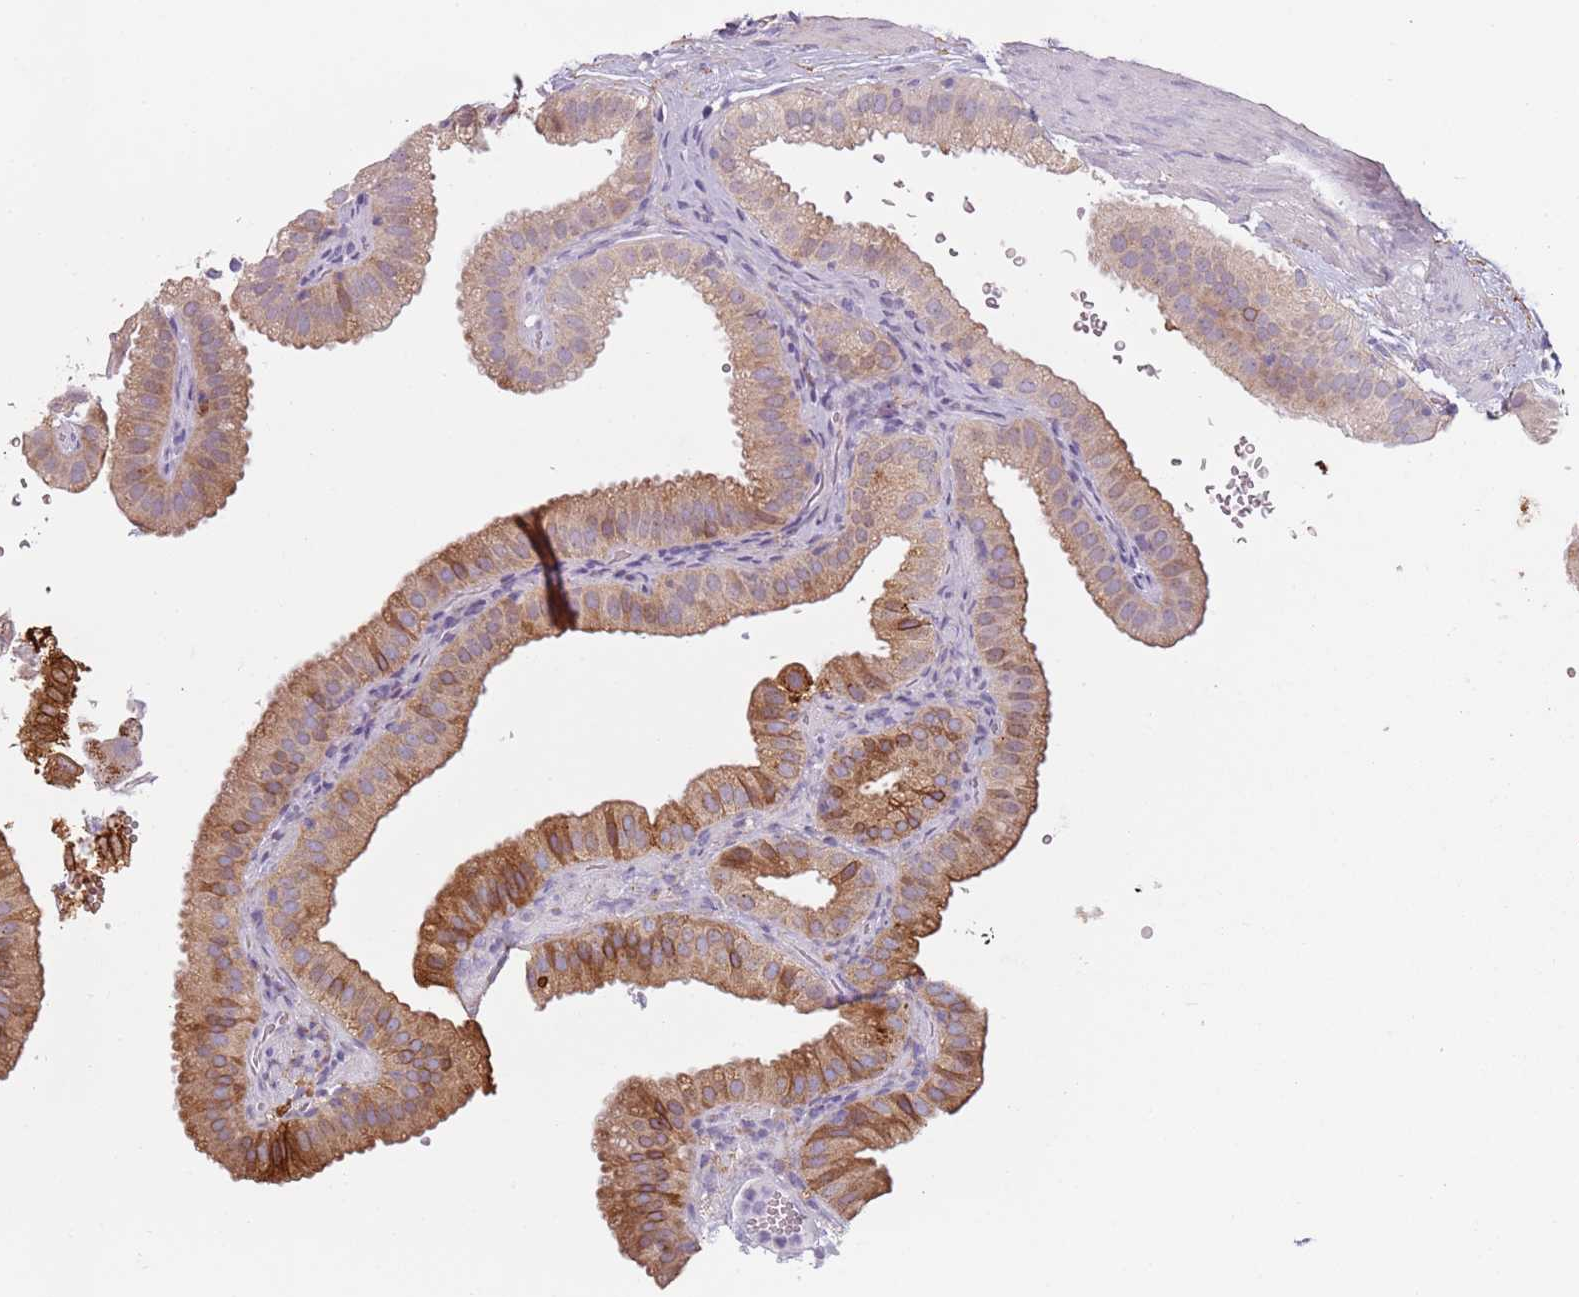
{"staining": {"intensity": "strong", "quantity": ">75%", "location": "cytoplasmic/membranous"}, "tissue": "gallbladder", "cell_type": "Glandular cells", "image_type": "normal", "snomed": [{"axis": "morphology", "description": "Normal tissue, NOS"}, {"axis": "topography", "description": "Gallbladder"}], "caption": "Gallbladder stained for a protein shows strong cytoplasmic/membranous positivity in glandular cells. Nuclei are stained in blue.", "gene": "MEGF8", "patient": {"sex": "female", "age": 61}}